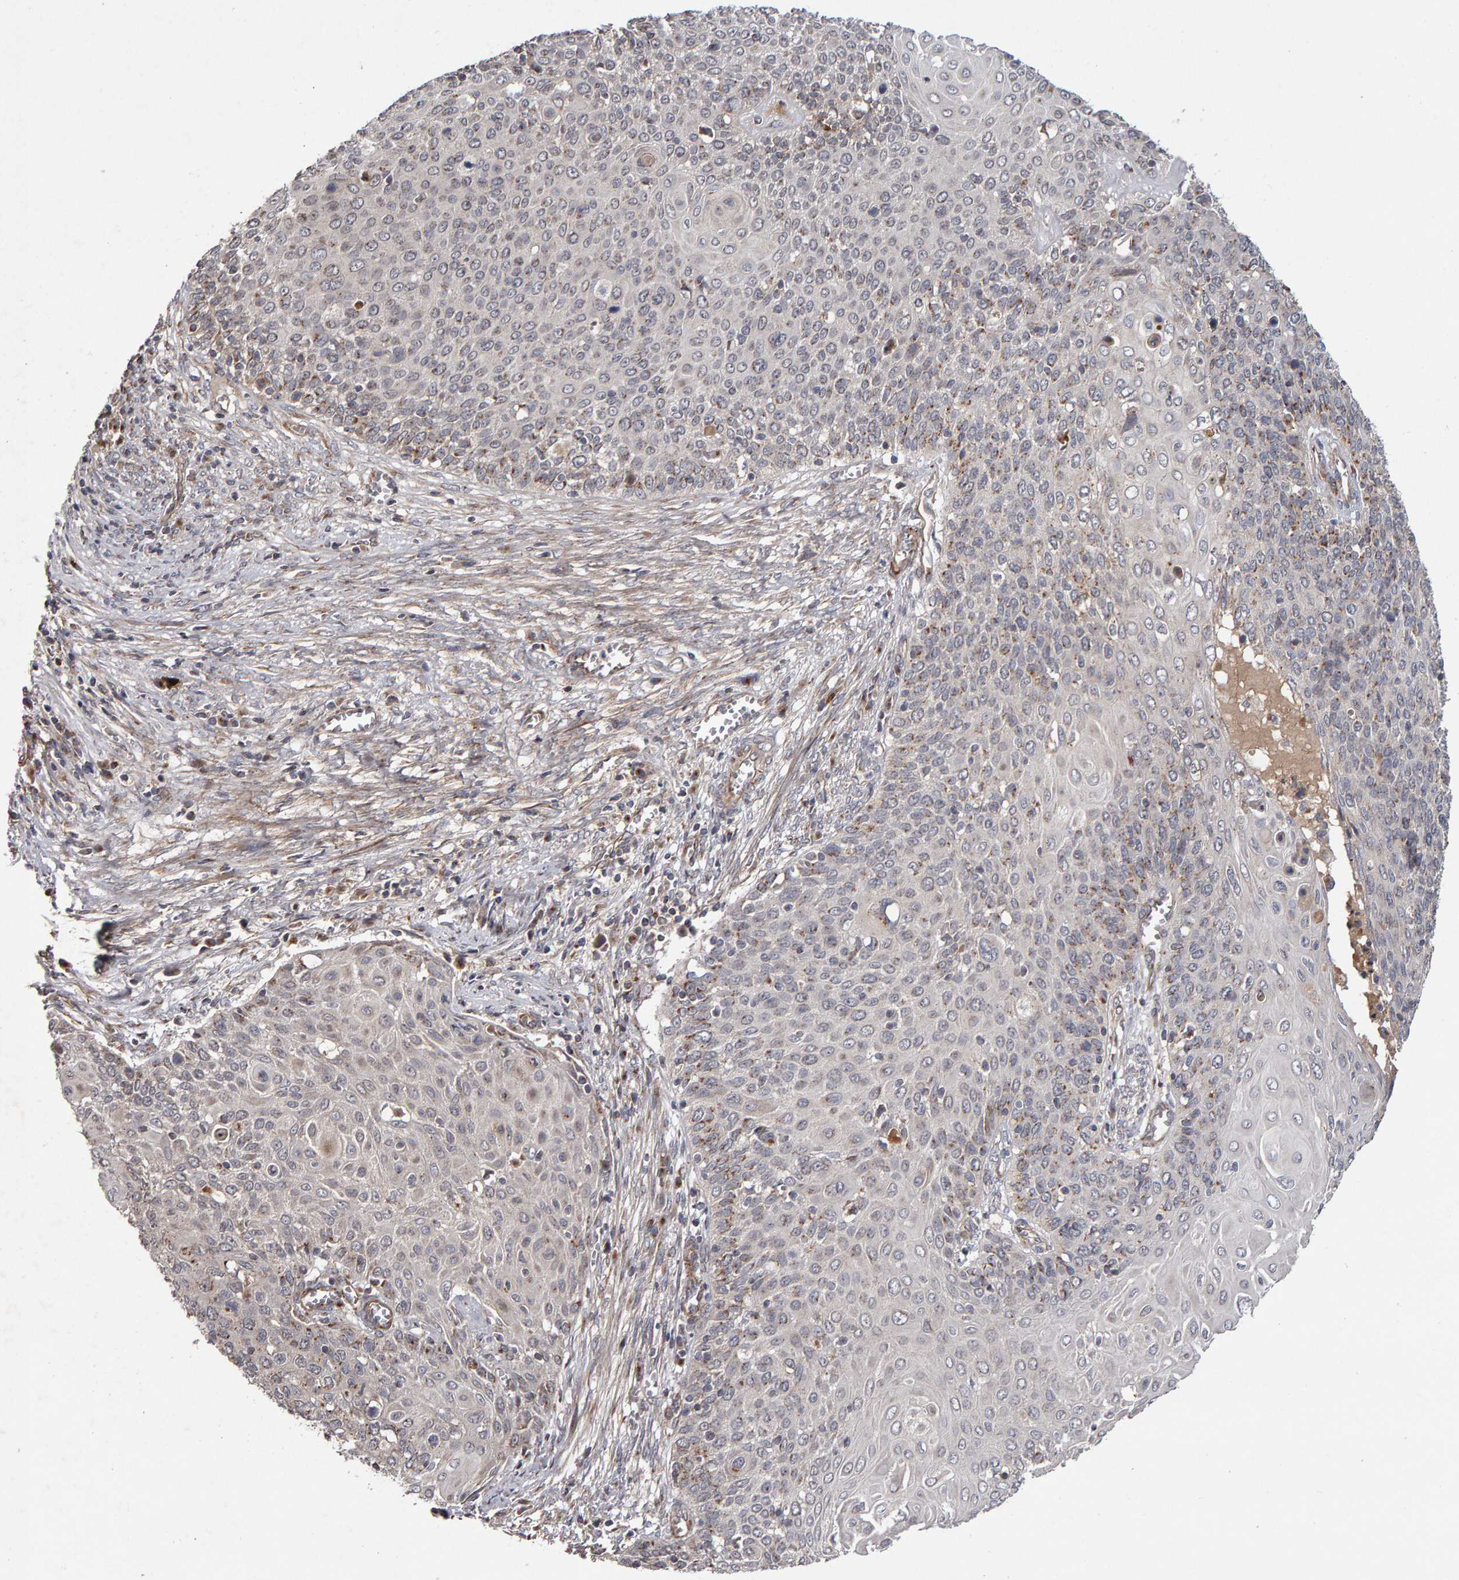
{"staining": {"intensity": "weak", "quantity": "25%-75%", "location": "cytoplasmic/membranous"}, "tissue": "cervical cancer", "cell_type": "Tumor cells", "image_type": "cancer", "snomed": [{"axis": "morphology", "description": "Squamous cell carcinoma, NOS"}, {"axis": "topography", "description": "Cervix"}], "caption": "Immunohistochemical staining of cervical cancer (squamous cell carcinoma) shows low levels of weak cytoplasmic/membranous protein staining in about 25%-75% of tumor cells.", "gene": "CANT1", "patient": {"sex": "female", "age": 39}}